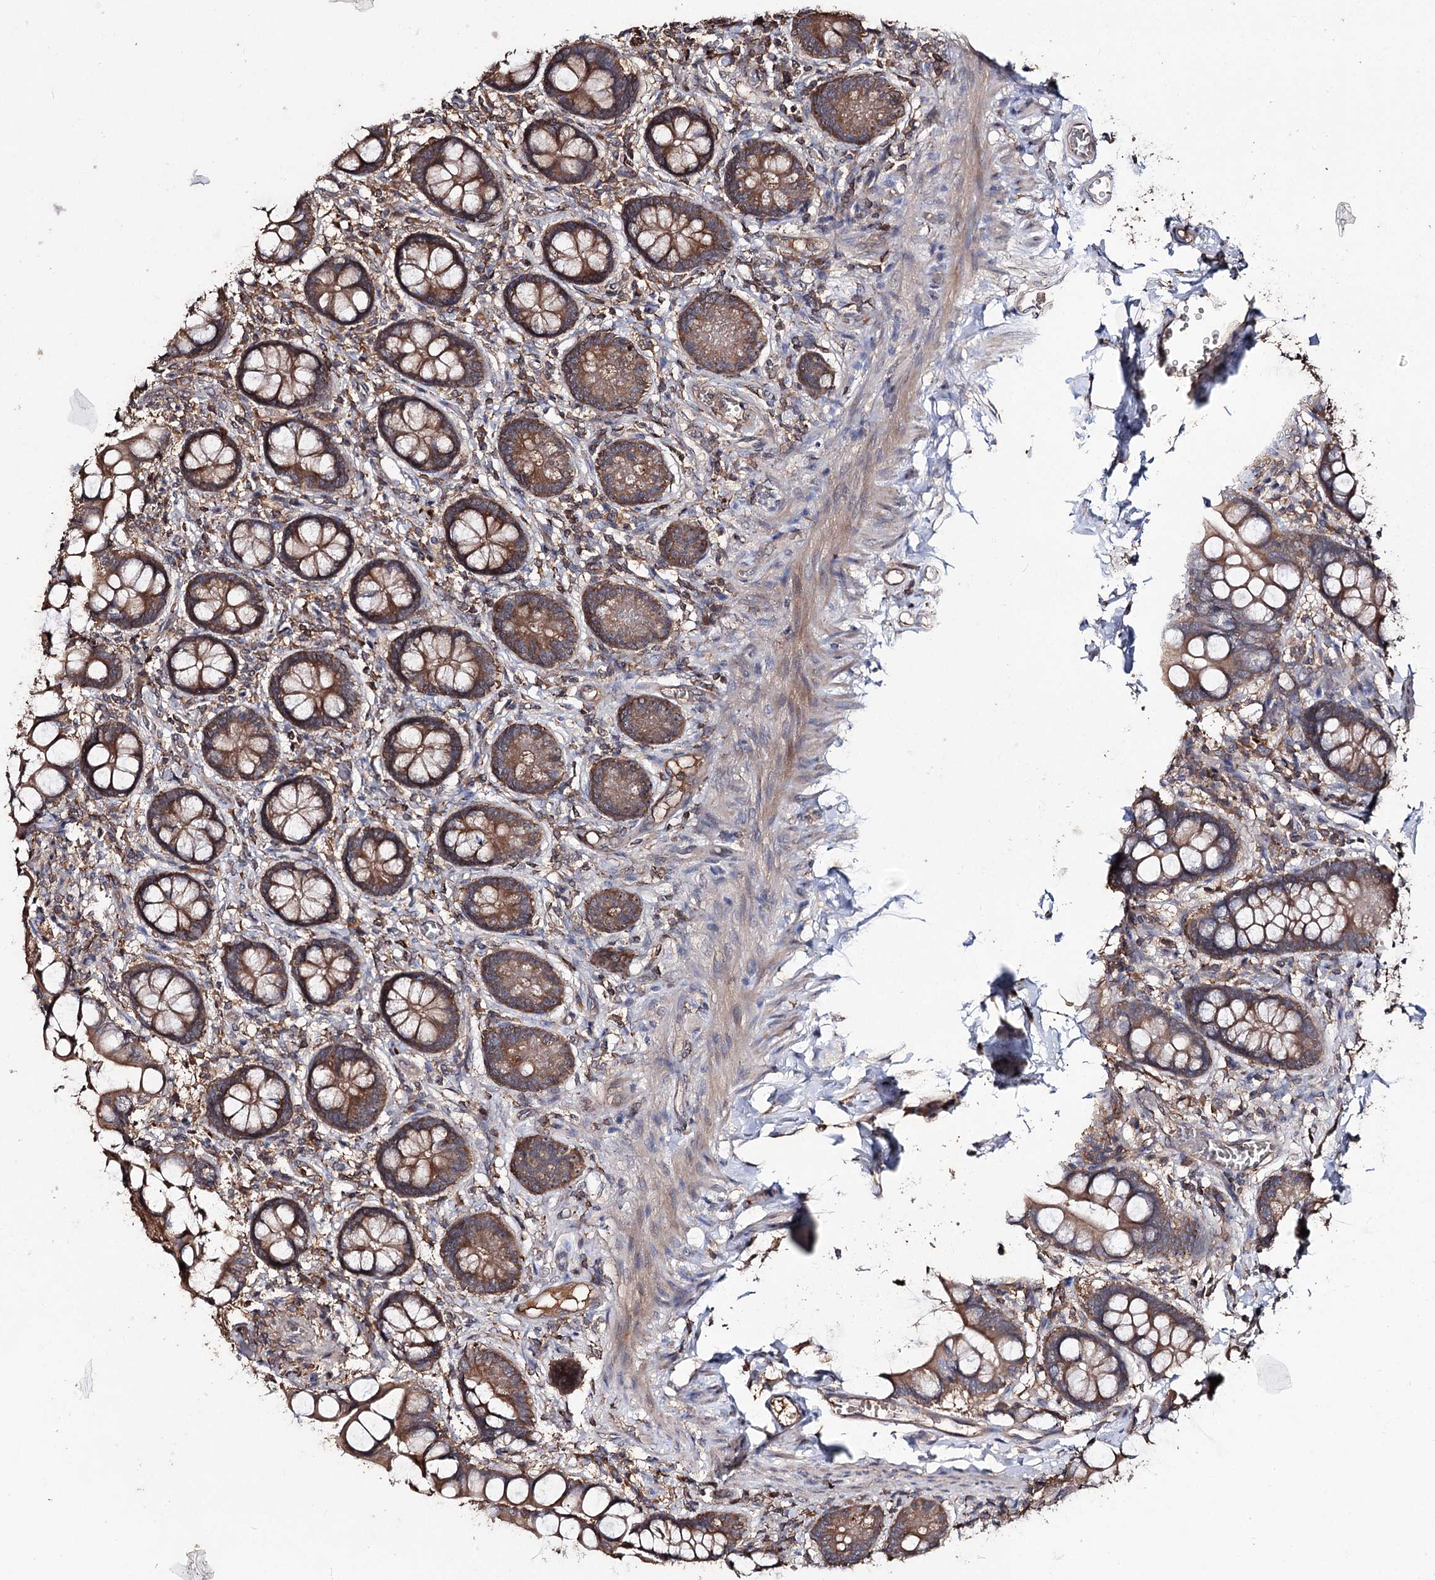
{"staining": {"intensity": "strong", "quantity": ">75%", "location": "cytoplasmic/membranous"}, "tissue": "small intestine", "cell_type": "Glandular cells", "image_type": "normal", "snomed": [{"axis": "morphology", "description": "Normal tissue, NOS"}, {"axis": "topography", "description": "Small intestine"}], "caption": "IHC micrograph of unremarkable small intestine stained for a protein (brown), which shows high levels of strong cytoplasmic/membranous expression in about >75% of glandular cells.", "gene": "FAM53B", "patient": {"sex": "male", "age": 52}}